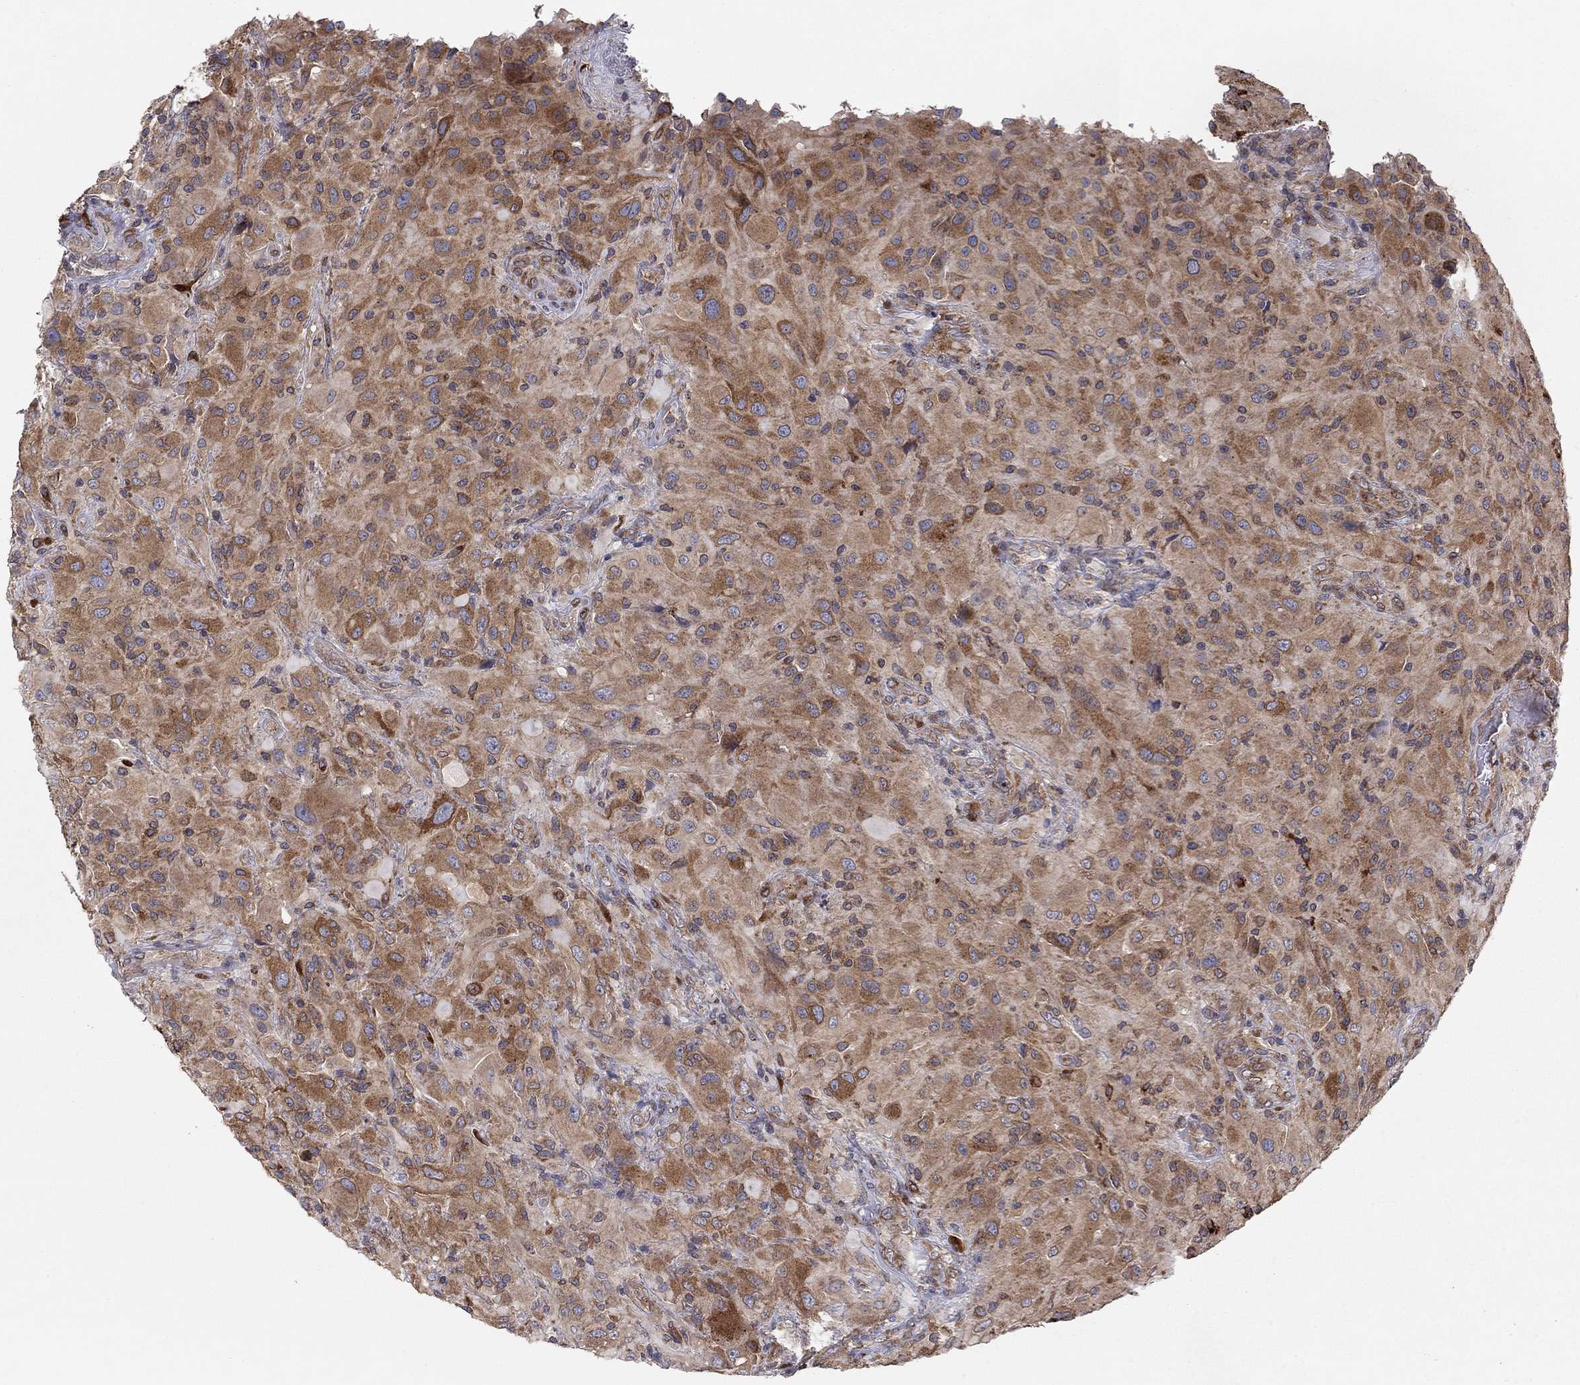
{"staining": {"intensity": "strong", "quantity": "25%-75%", "location": "cytoplasmic/membranous"}, "tissue": "glioma", "cell_type": "Tumor cells", "image_type": "cancer", "snomed": [{"axis": "morphology", "description": "Glioma, malignant, High grade"}, {"axis": "topography", "description": "Cerebral cortex"}], "caption": "A brown stain shows strong cytoplasmic/membranous expression of a protein in human malignant glioma (high-grade) tumor cells. Immunohistochemistry stains the protein of interest in brown and the nuclei are stained blue.", "gene": "YIF1A", "patient": {"sex": "male", "age": 35}}